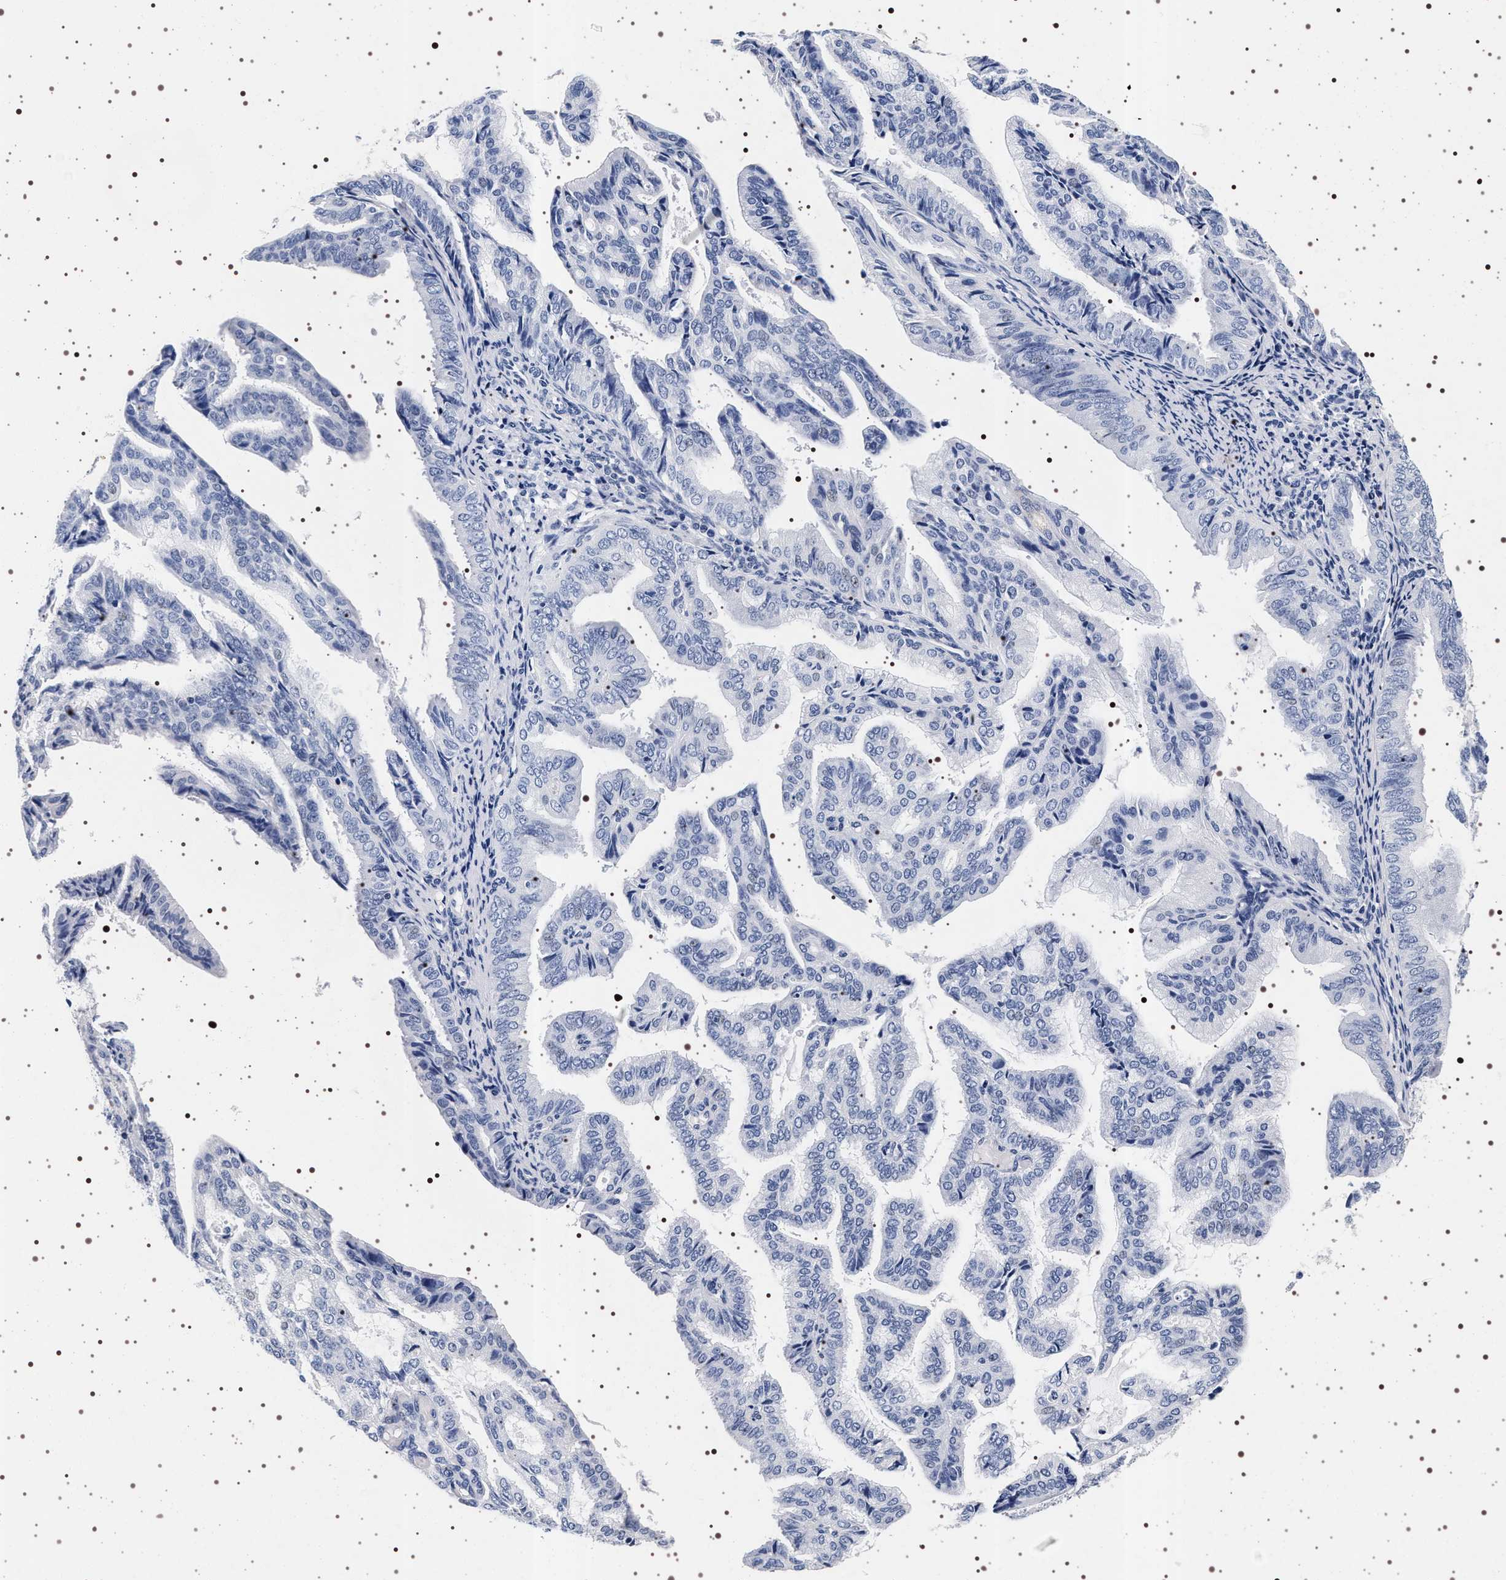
{"staining": {"intensity": "negative", "quantity": "none", "location": "none"}, "tissue": "endometrial cancer", "cell_type": "Tumor cells", "image_type": "cancer", "snomed": [{"axis": "morphology", "description": "Adenocarcinoma, NOS"}, {"axis": "topography", "description": "Endometrium"}], "caption": "Immunohistochemical staining of endometrial cancer reveals no significant staining in tumor cells.", "gene": "SYN1", "patient": {"sex": "female", "age": 58}}